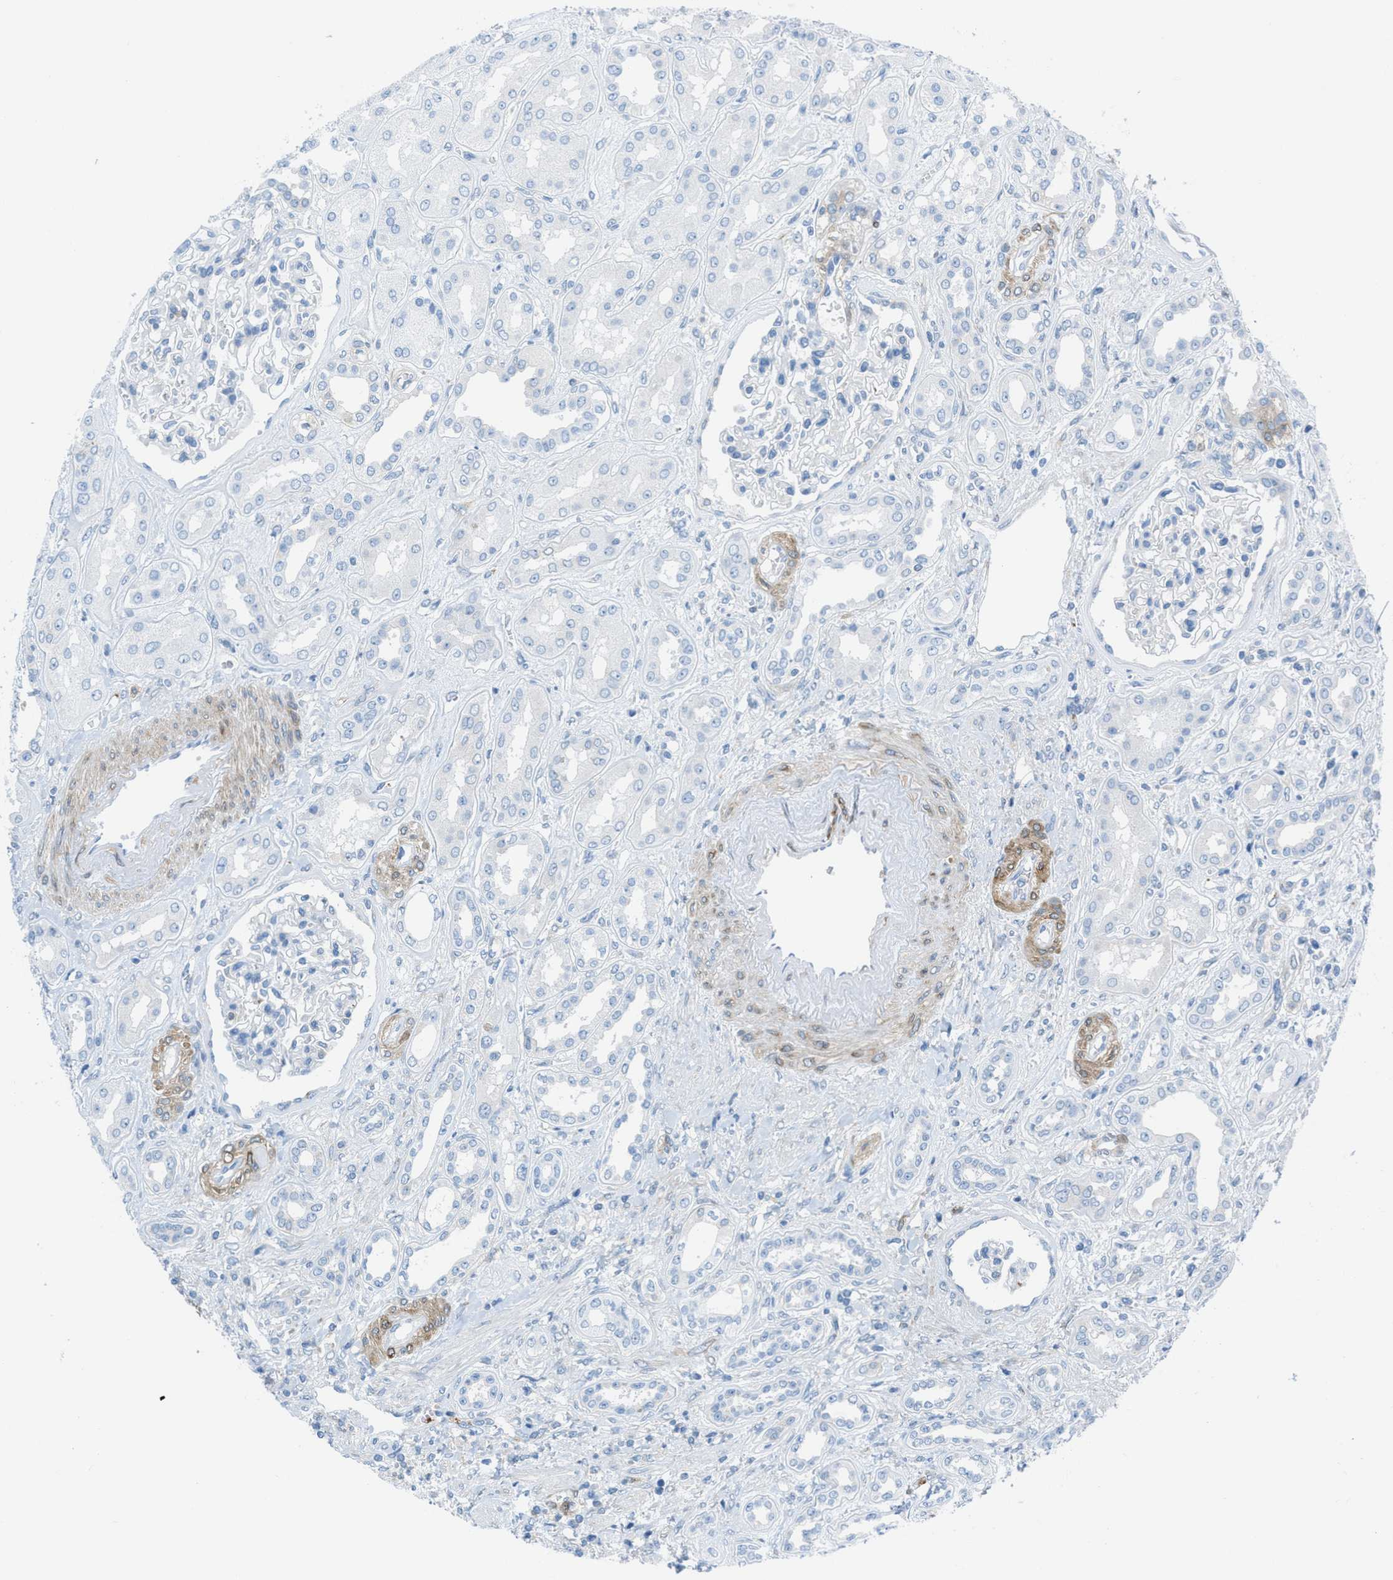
{"staining": {"intensity": "negative", "quantity": "none", "location": "none"}, "tissue": "kidney", "cell_type": "Cells in glomeruli", "image_type": "normal", "snomed": [{"axis": "morphology", "description": "Normal tissue, NOS"}, {"axis": "topography", "description": "Kidney"}], "caption": "High magnification brightfield microscopy of normal kidney stained with DAB (3,3'-diaminobenzidine) (brown) and counterstained with hematoxylin (blue): cells in glomeruli show no significant expression.", "gene": "MAPRE2", "patient": {"sex": "male", "age": 59}}